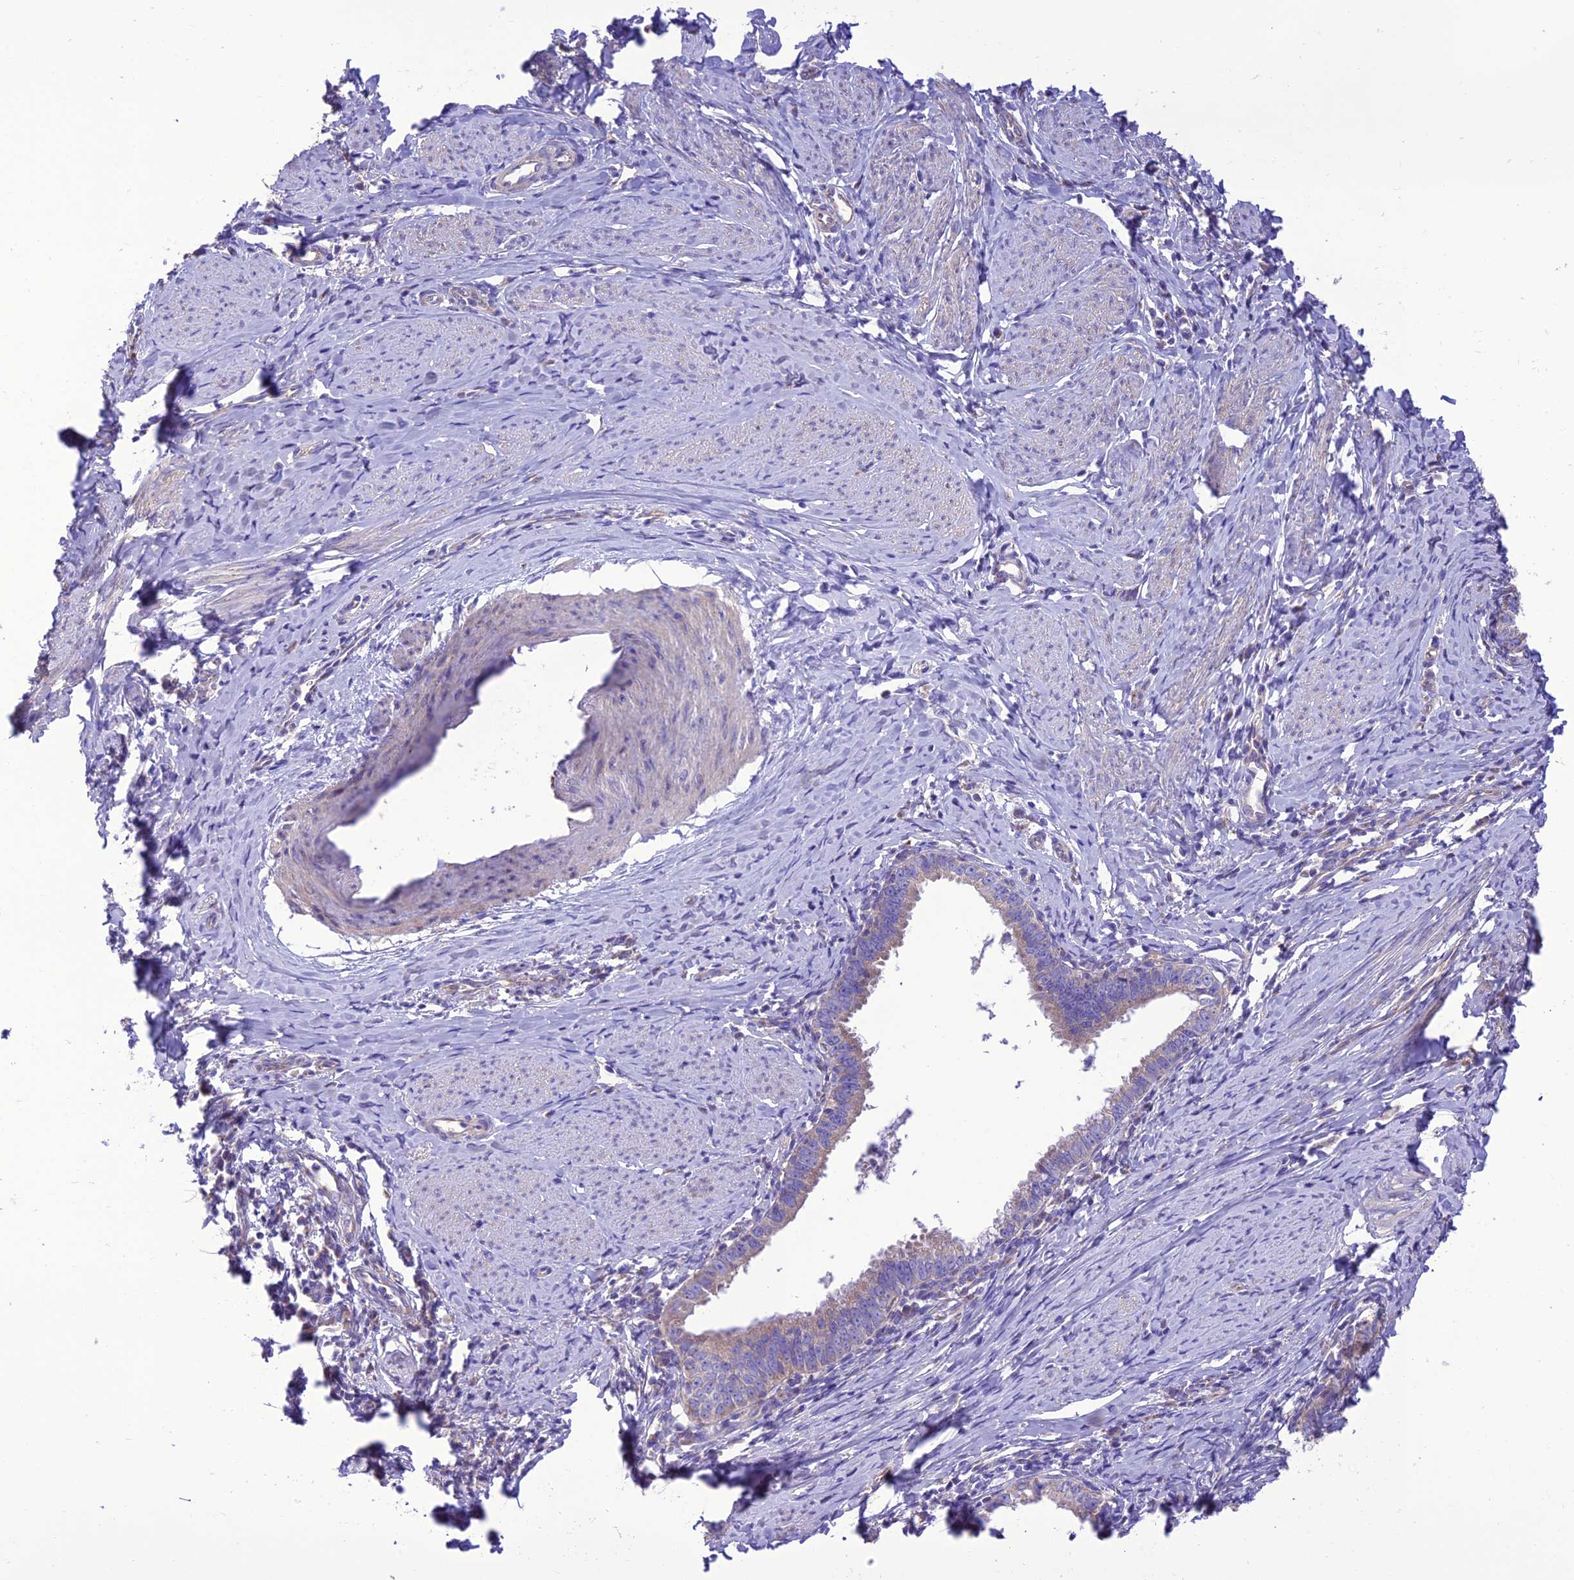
{"staining": {"intensity": "weak", "quantity": "25%-75%", "location": "cytoplasmic/membranous"}, "tissue": "cervical cancer", "cell_type": "Tumor cells", "image_type": "cancer", "snomed": [{"axis": "morphology", "description": "Adenocarcinoma, NOS"}, {"axis": "topography", "description": "Cervix"}], "caption": "Immunohistochemical staining of human adenocarcinoma (cervical) shows low levels of weak cytoplasmic/membranous protein positivity in approximately 25%-75% of tumor cells.", "gene": "MAP3K12", "patient": {"sex": "female", "age": 36}}